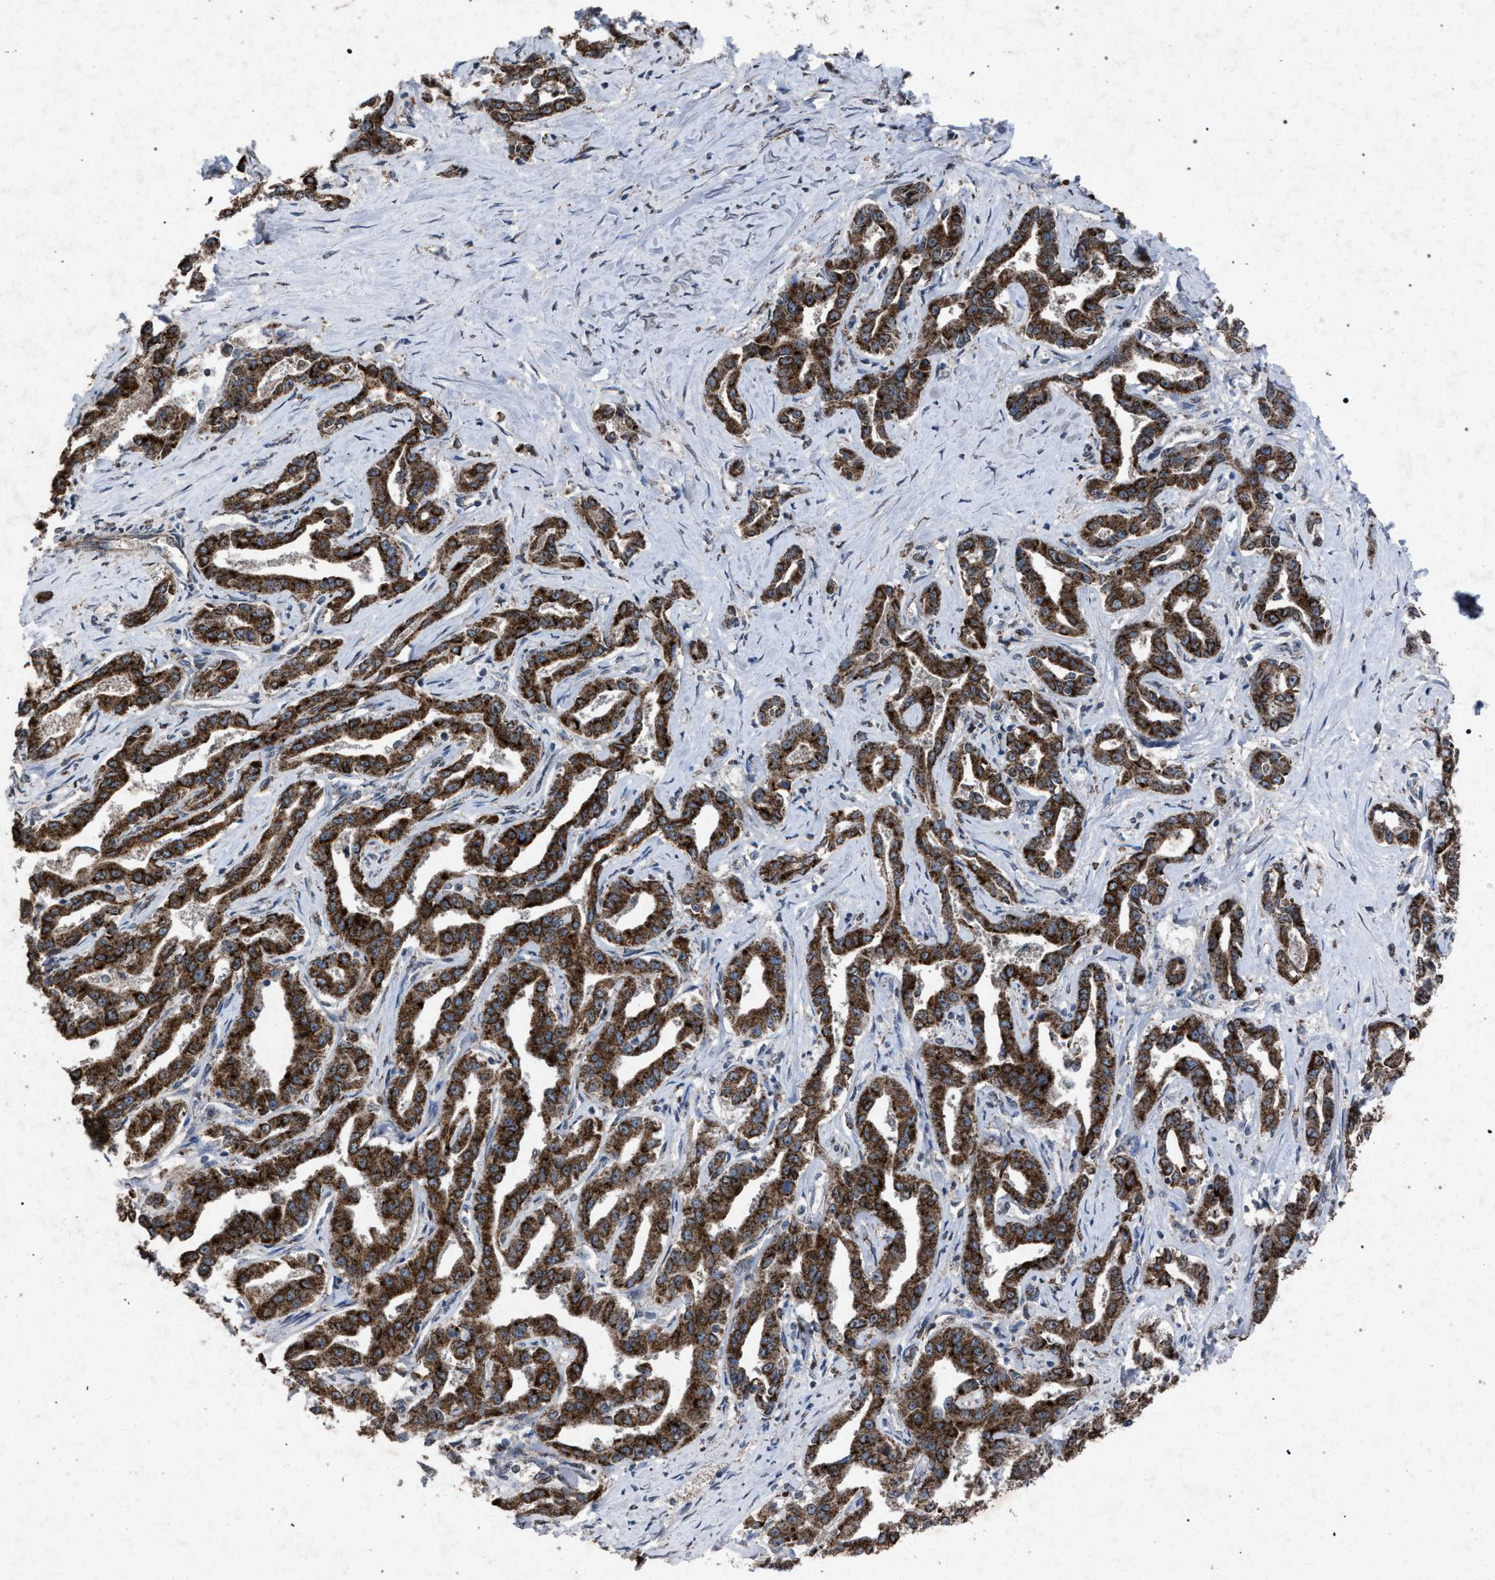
{"staining": {"intensity": "moderate", "quantity": ">75%", "location": "cytoplasmic/membranous"}, "tissue": "liver cancer", "cell_type": "Tumor cells", "image_type": "cancer", "snomed": [{"axis": "morphology", "description": "Cholangiocarcinoma"}, {"axis": "topography", "description": "Liver"}], "caption": "This image reveals immunohistochemistry staining of human cholangiocarcinoma (liver), with medium moderate cytoplasmic/membranous expression in about >75% of tumor cells.", "gene": "HSD17B4", "patient": {"sex": "male", "age": 59}}